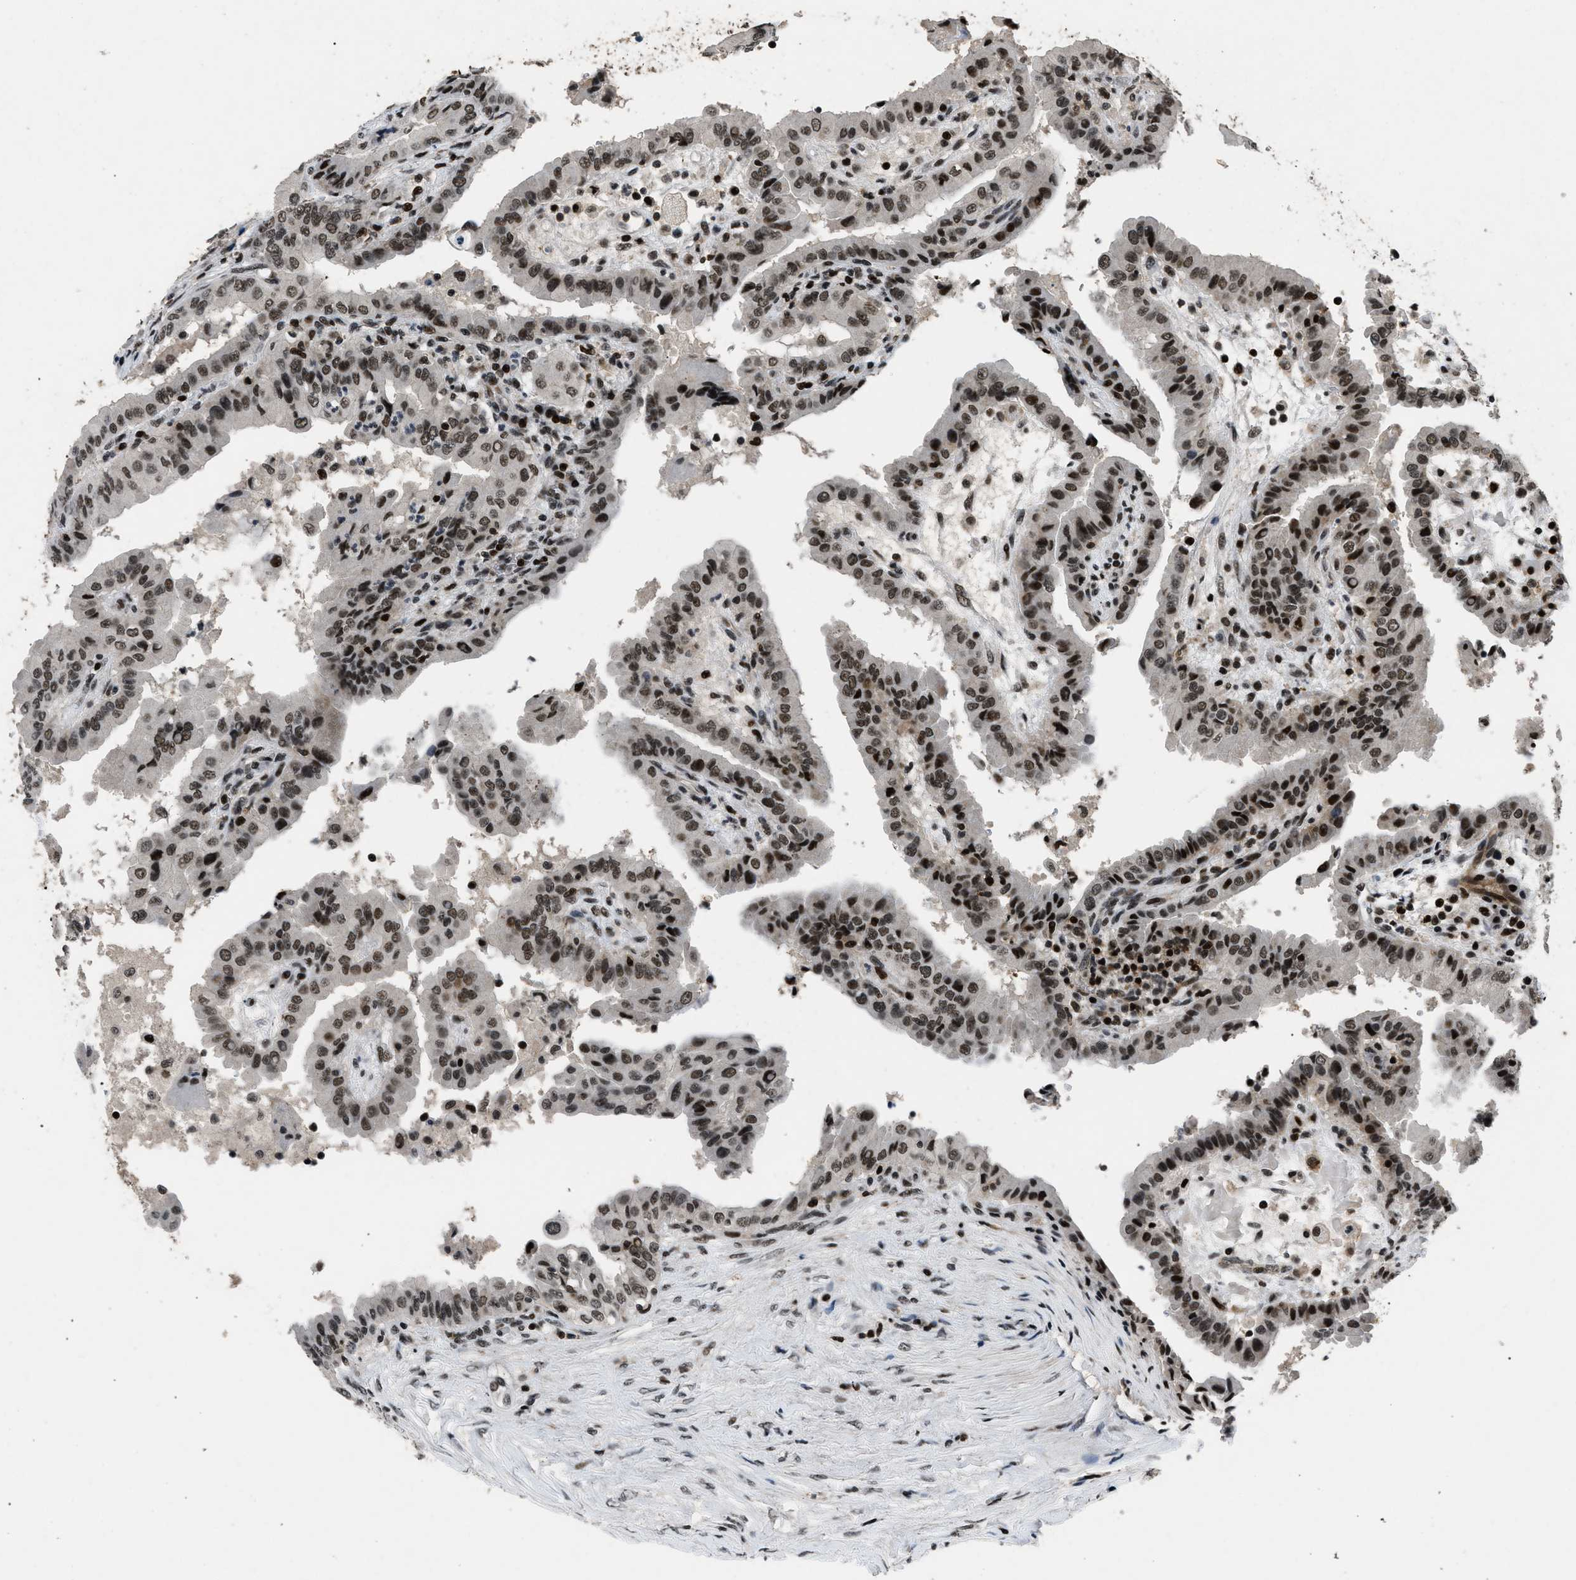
{"staining": {"intensity": "strong", "quantity": ">75%", "location": "nuclear"}, "tissue": "thyroid cancer", "cell_type": "Tumor cells", "image_type": "cancer", "snomed": [{"axis": "morphology", "description": "Papillary adenocarcinoma, NOS"}, {"axis": "topography", "description": "Thyroid gland"}], "caption": "High-power microscopy captured an immunohistochemistry (IHC) histopathology image of papillary adenocarcinoma (thyroid), revealing strong nuclear positivity in about >75% of tumor cells. The protein is shown in brown color, while the nuclei are stained blue.", "gene": "SMARCB1", "patient": {"sex": "male", "age": 33}}